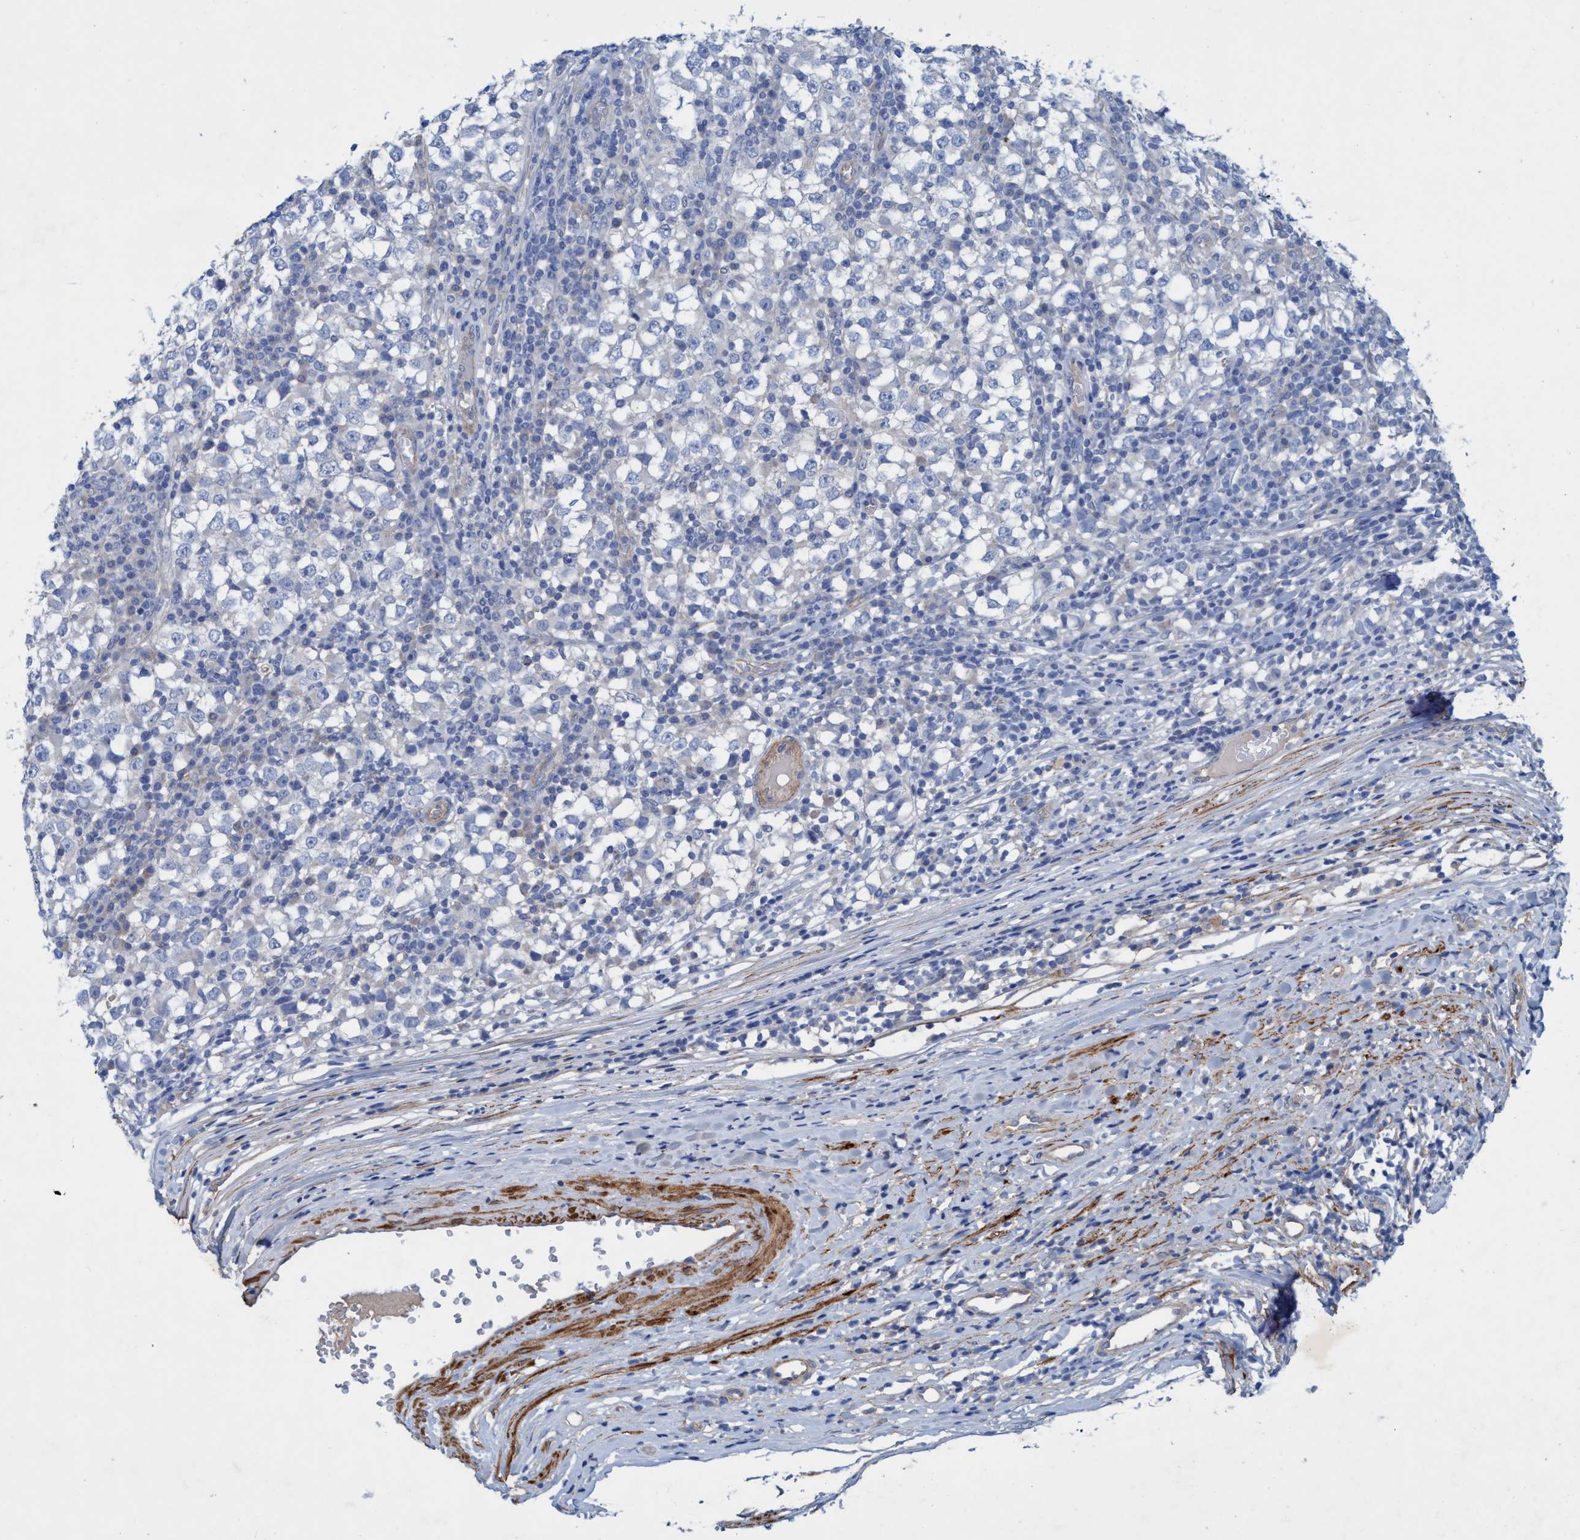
{"staining": {"intensity": "negative", "quantity": "none", "location": "none"}, "tissue": "testis cancer", "cell_type": "Tumor cells", "image_type": "cancer", "snomed": [{"axis": "morphology", "description": "Seminoma, NOS"}, {"axis": "topography", "description": "Testis"}], "caption": "DAB (3,3'-diaminobenzidine) immunohistochemical staining of human testis cancer exhibits no significant positivity in tumor cells. (DAB IHC with hematoxylin counter stain).", "gene": "GULP1", "patient": {"sex": "male", "age": 65}}